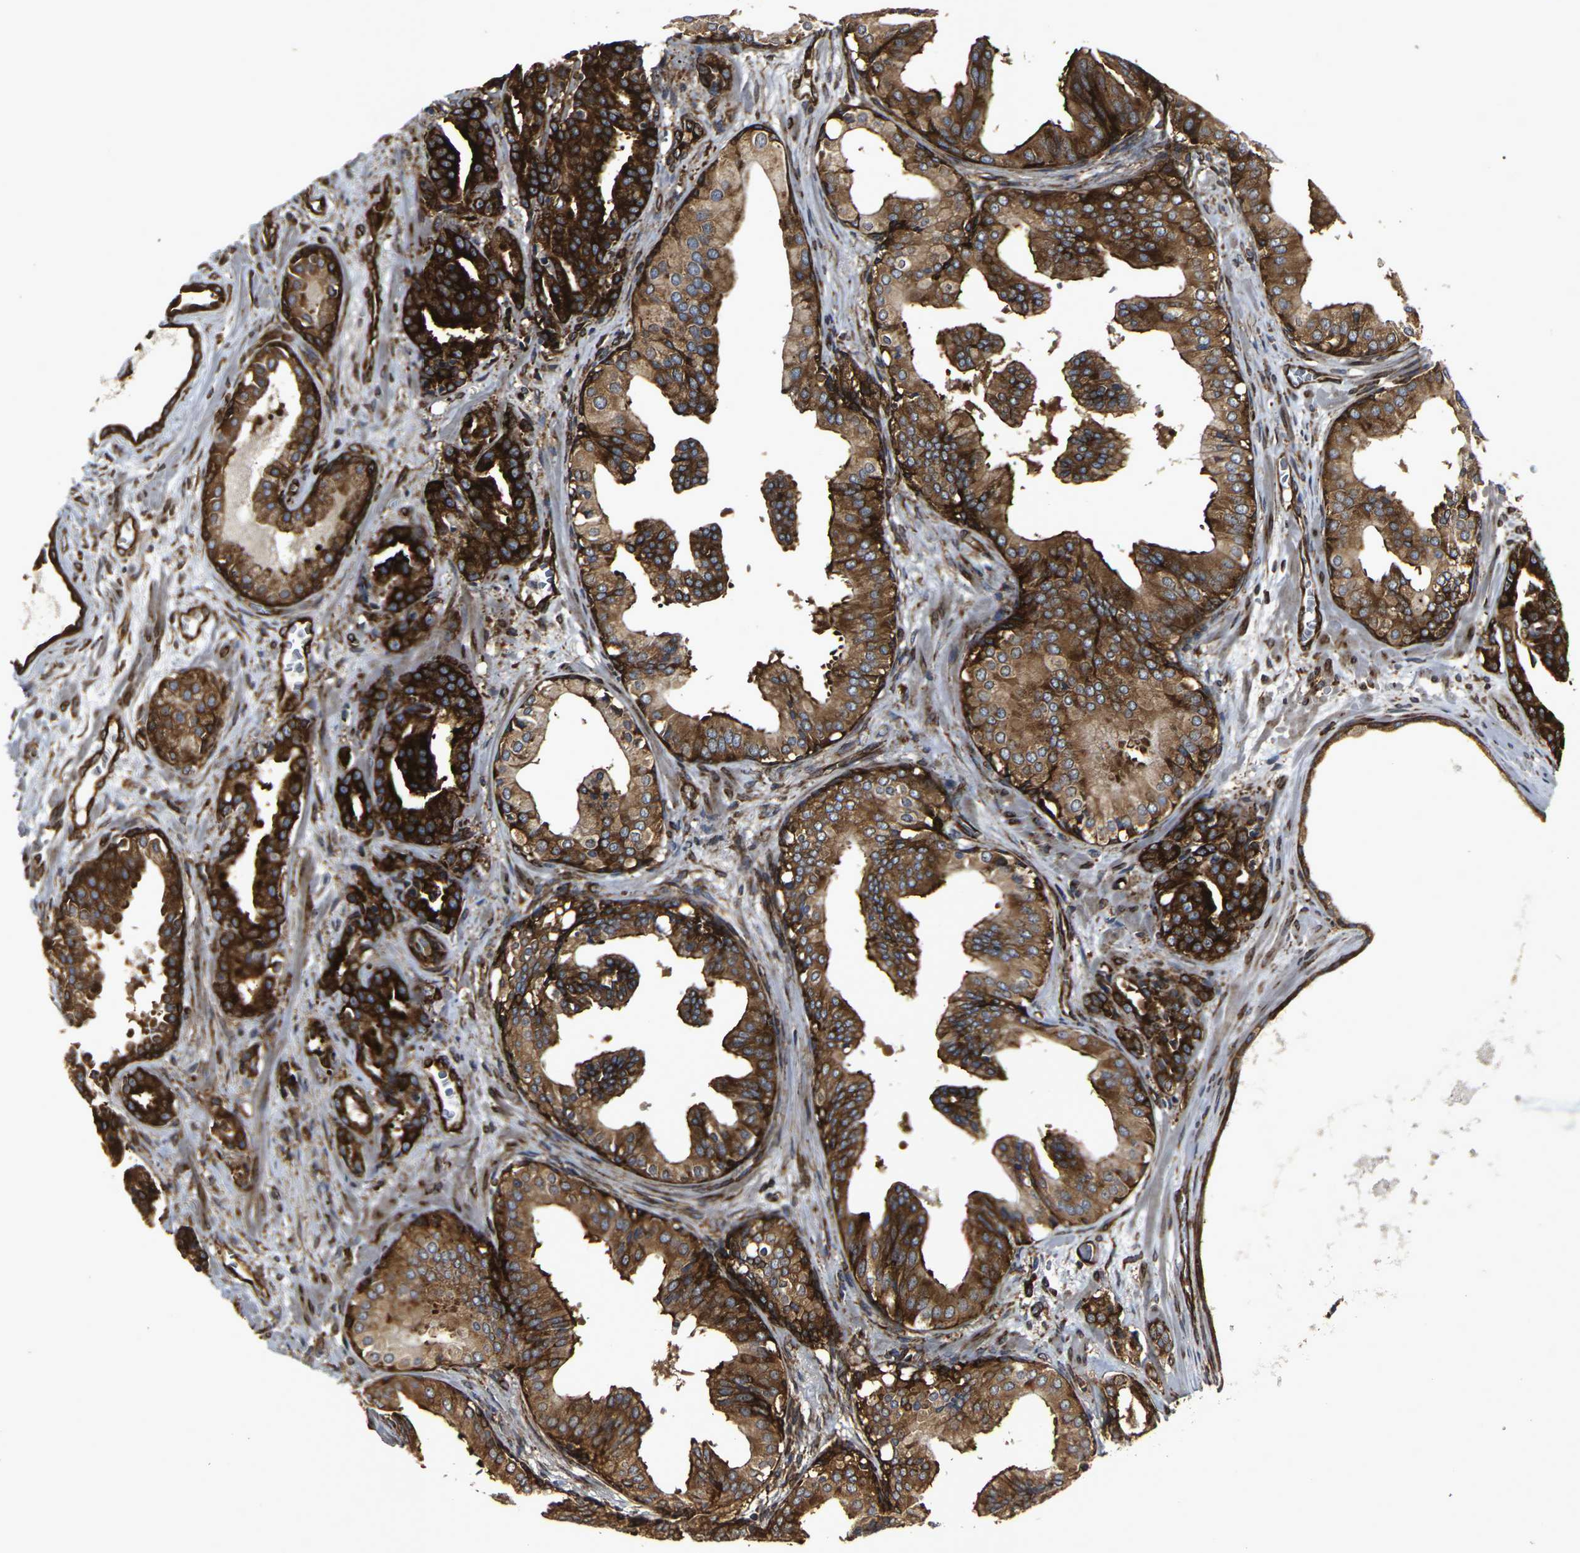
{"staining": {"intensity": "strong", "quantity": ">75%", "location": "cytoplasmic/membranous"}, "tissue": "prostate cancer", "cell_type": "Tumor cells", "image_type": "cancer", "snomed": [{"axis": "morphology", "description": "Adenocarcinoma, Low grade"}, {"axis": "topography", "description": "Prostate"}], "caption": "This is an image of IHC staining of prostate adenocarcinoma (low-grade), which shows strong expression in the cytoplasmic/membranous of tumor cells.", "gene": "MARCHF2", "patient": {"sex": "male", "age": 63}}